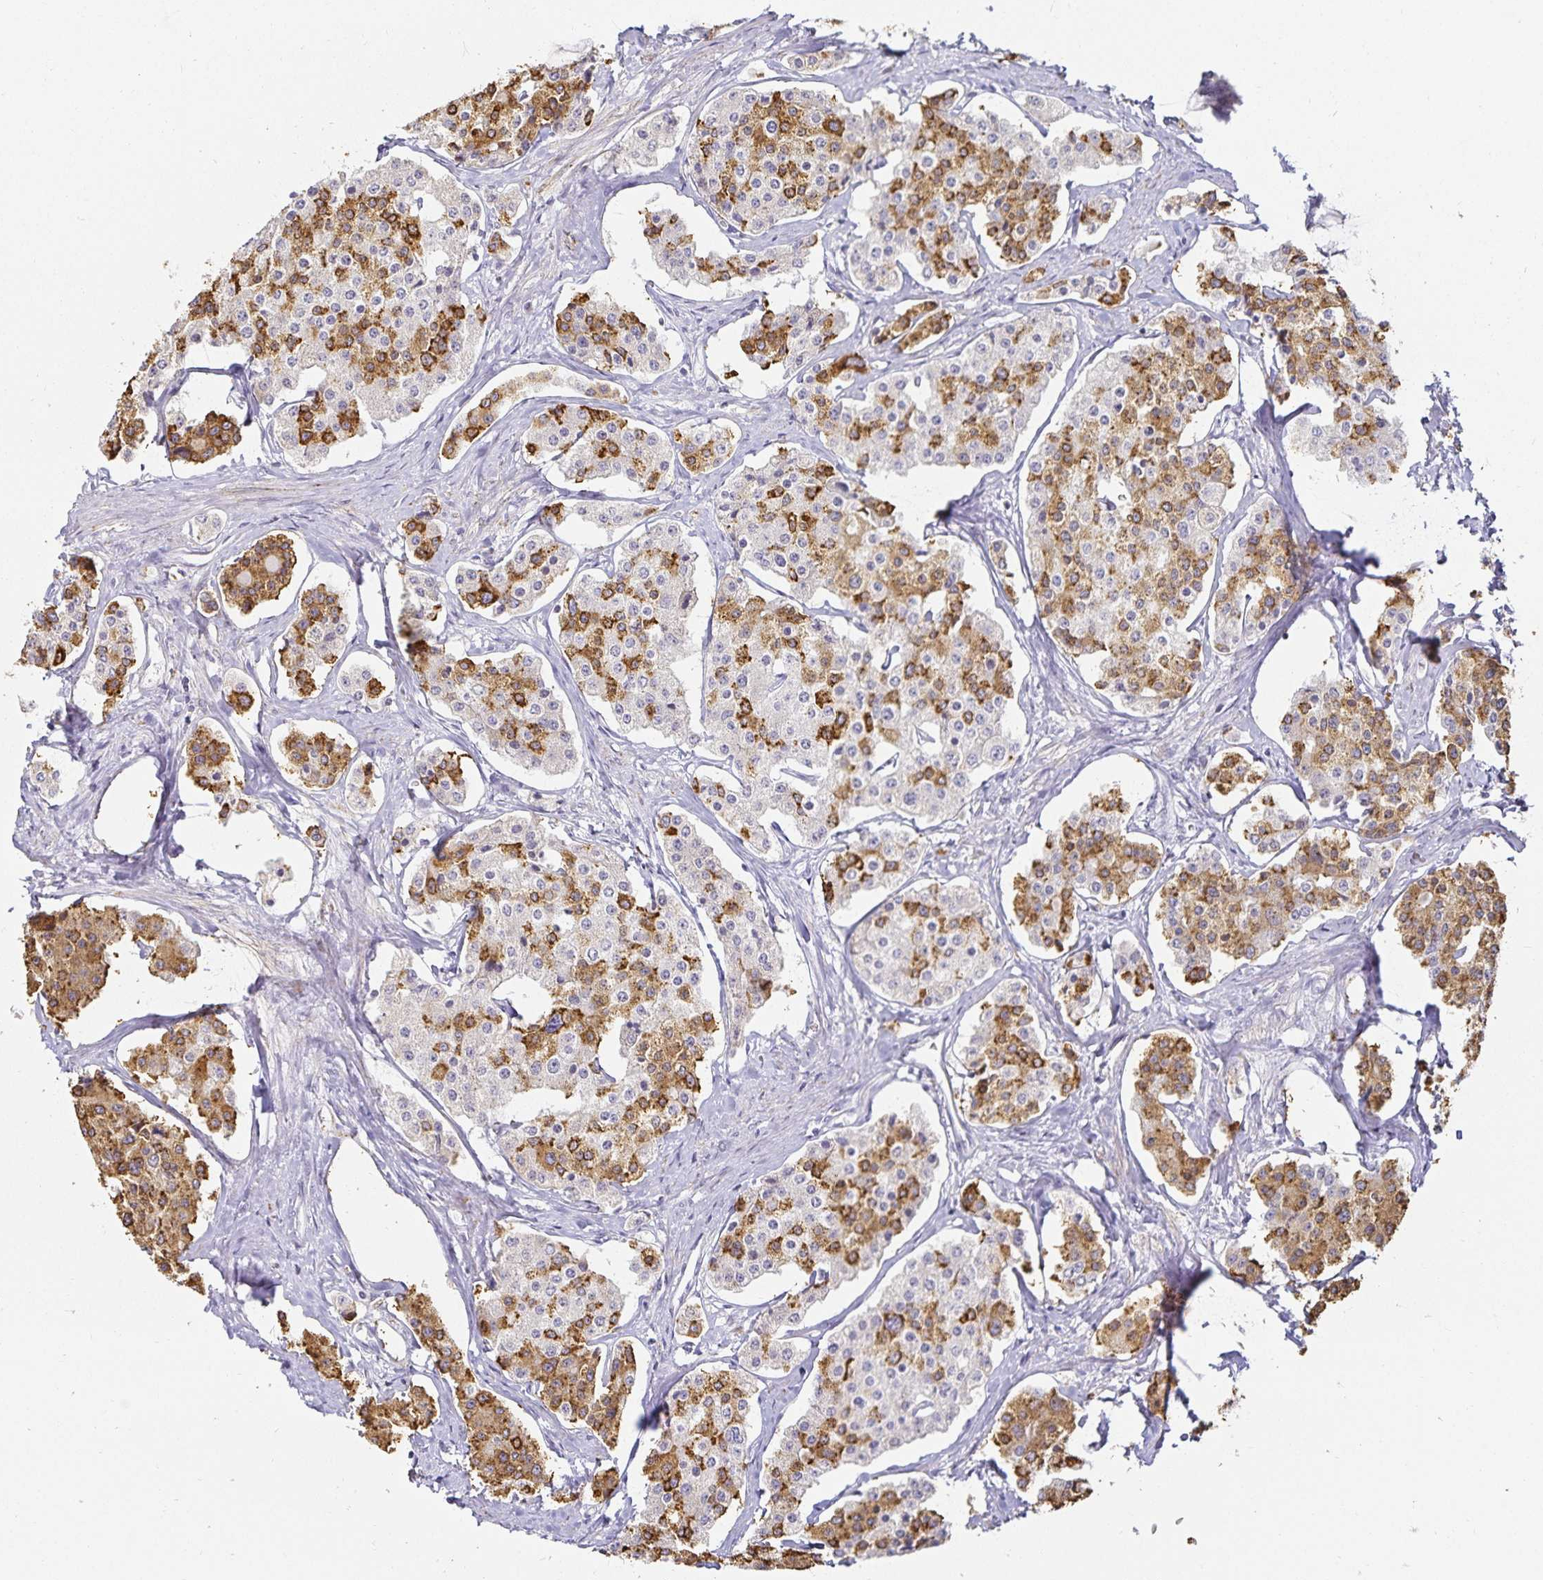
{"staining": {"intensity": "moderate", "quantity": "25%-75%", "location": "cytoplasmic/membranous"}, "tissue": "carcinoid", "cell_type": "Tumor cells", "image_type": "cancer", "snomed": [{"axis": "morphology", "description": "Carcinoid, malignant, NOS"}, {"axis": "topography", "description": "Small intestine"}], "caption": "A brown stain highlights moderate cytoplasmic/membranous positivity of a protein in carcinoid tumor cells. The protein of interest is shown in brown color, while the nuclei are stained blue.", "gene": "GP2", "patient": {"sex": "female", "age": 65}}